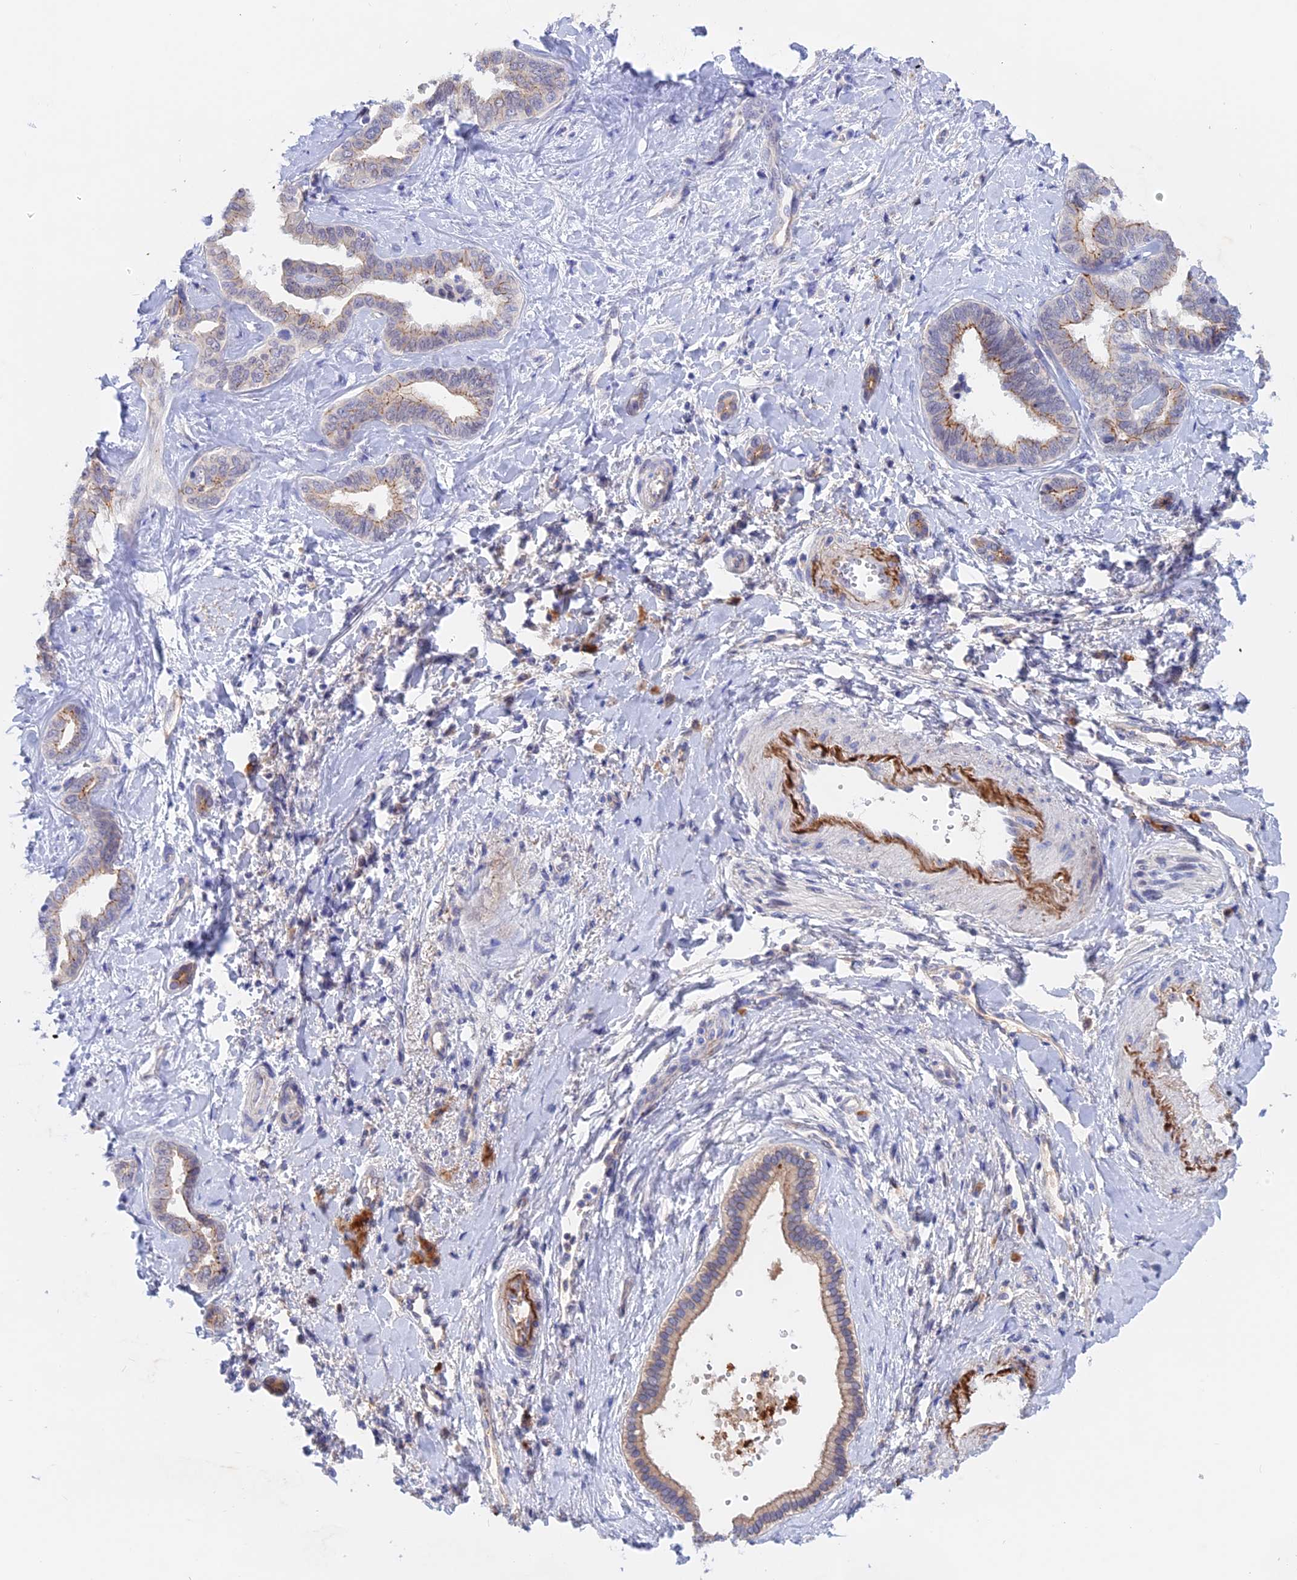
{"staining": {"intensity": "moderate", "quantity": "25%-75%", "location": "cytoplasmic/membranous"}, "tissue": "liver cancer", "cell_type": "Tumor cells", "image_type": "cancer", "snomed": [{"axis": "morphology", "description": "Cholangiocarcinoma"}, {"axis": "topography", "description": "Liver"}], "caption": "IHC photomicrograph of neoplastic tissue: human liver cancer stained using immunohistochemistry displays medium levels of moderate protein expression localized specifically in the cytoplasmic/membranous of tumor cells, appearing as a cytoplasmic/membranous brown color.", "gene": "GK5", "patient": {"sex": "female", "age": 77}}